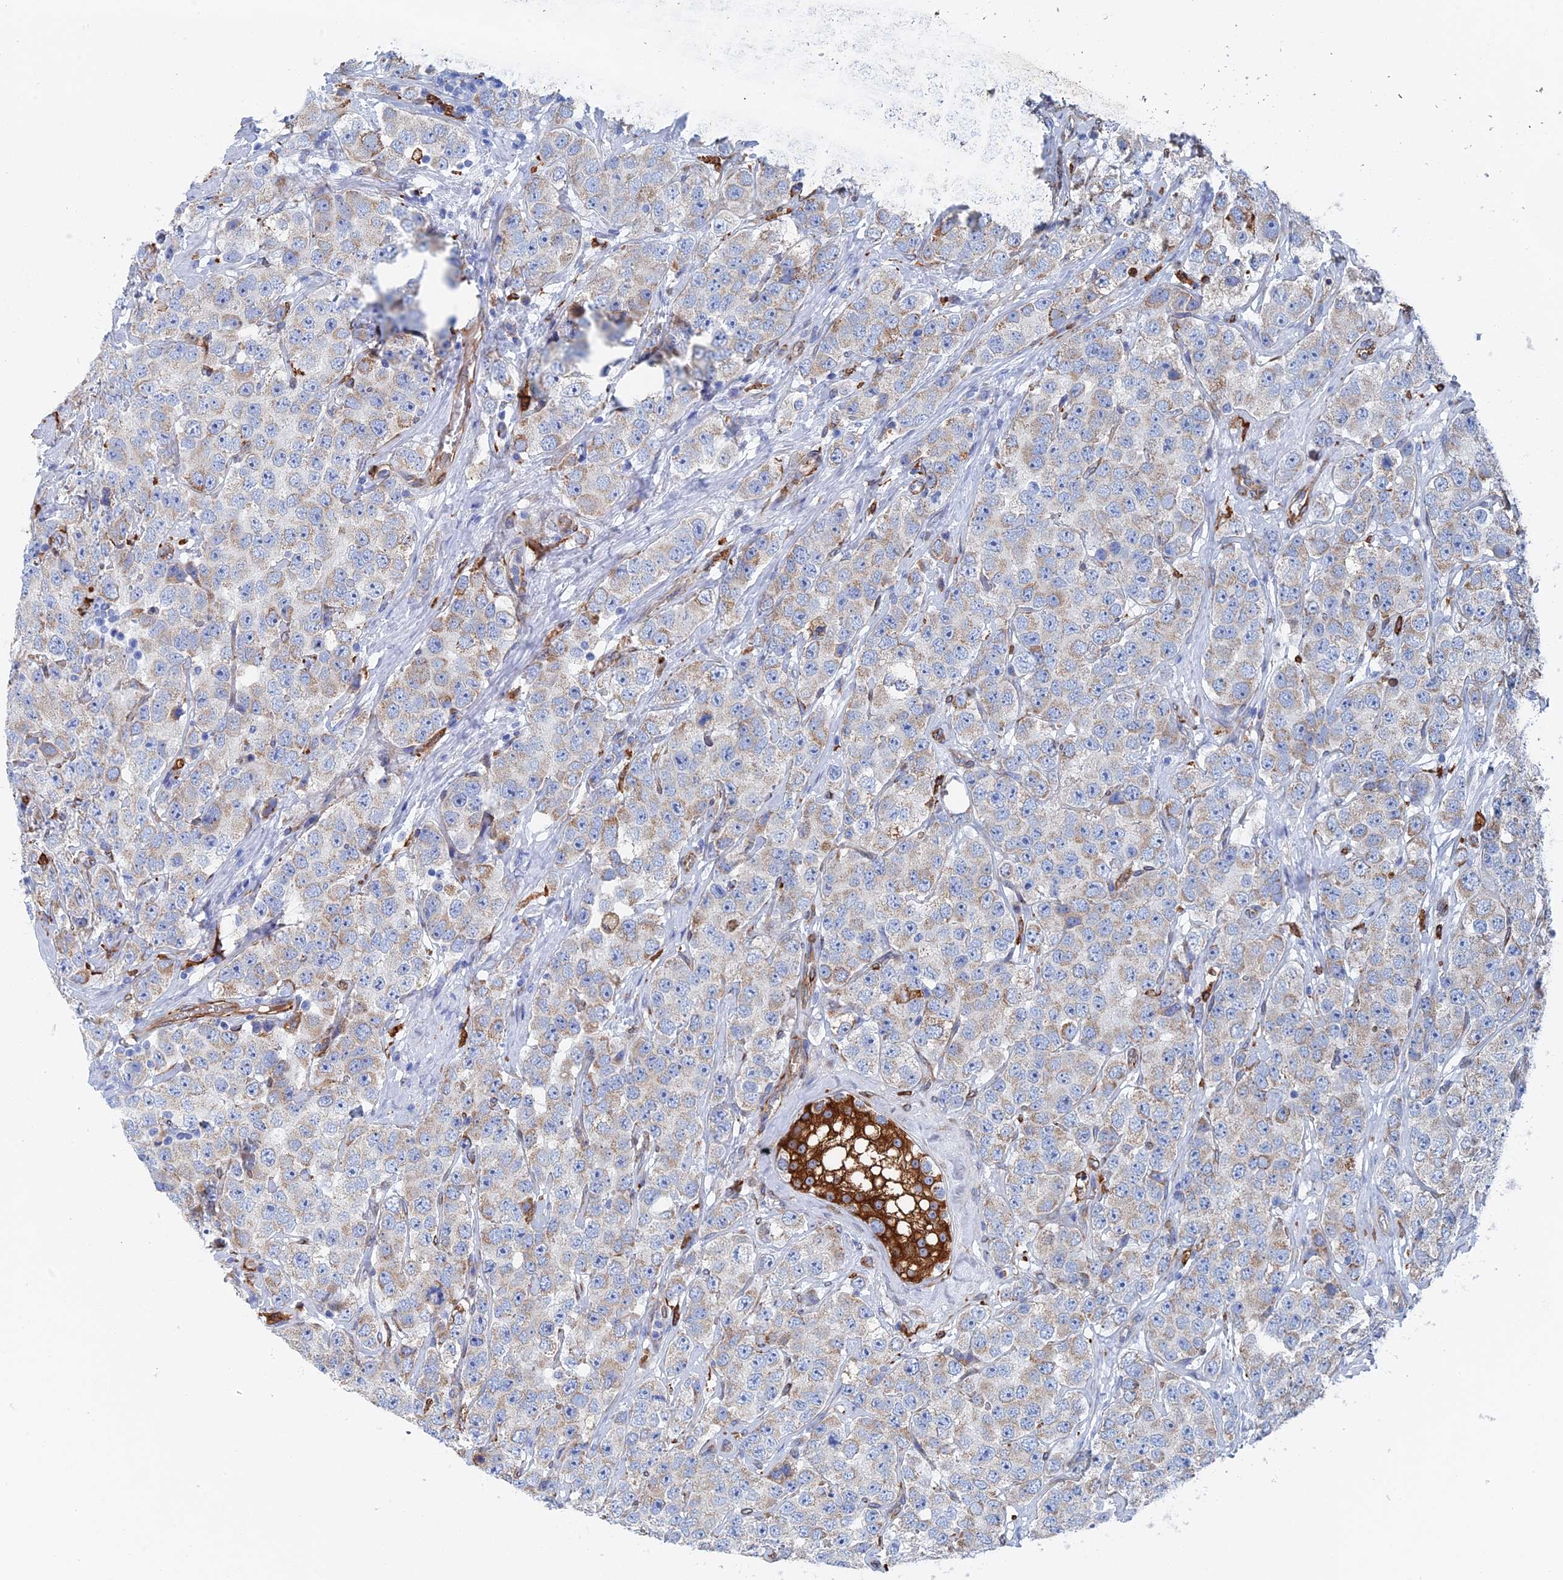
{"staining": {"intensity": "weak", "quantity": "25%-75%", "location": "cytoplasmic/membranous"}, "tissue": "testis cancer", "cell_type": "Tumor cells", "image_type": "cancer", "snomed": [{"axis": "morphology", "description": "Seminoma, NOS"}, {"axis": "topography", "description": "Testis"}], "caption": "Immunohistochemical staining of human testis cancer (seminoma) exhibits low levels of weak cytoplasmic/membranous positivity in about 25%-75% of tumor cells.", "gene": "COG7", "patient": {"sex": "male", "age": 28}}